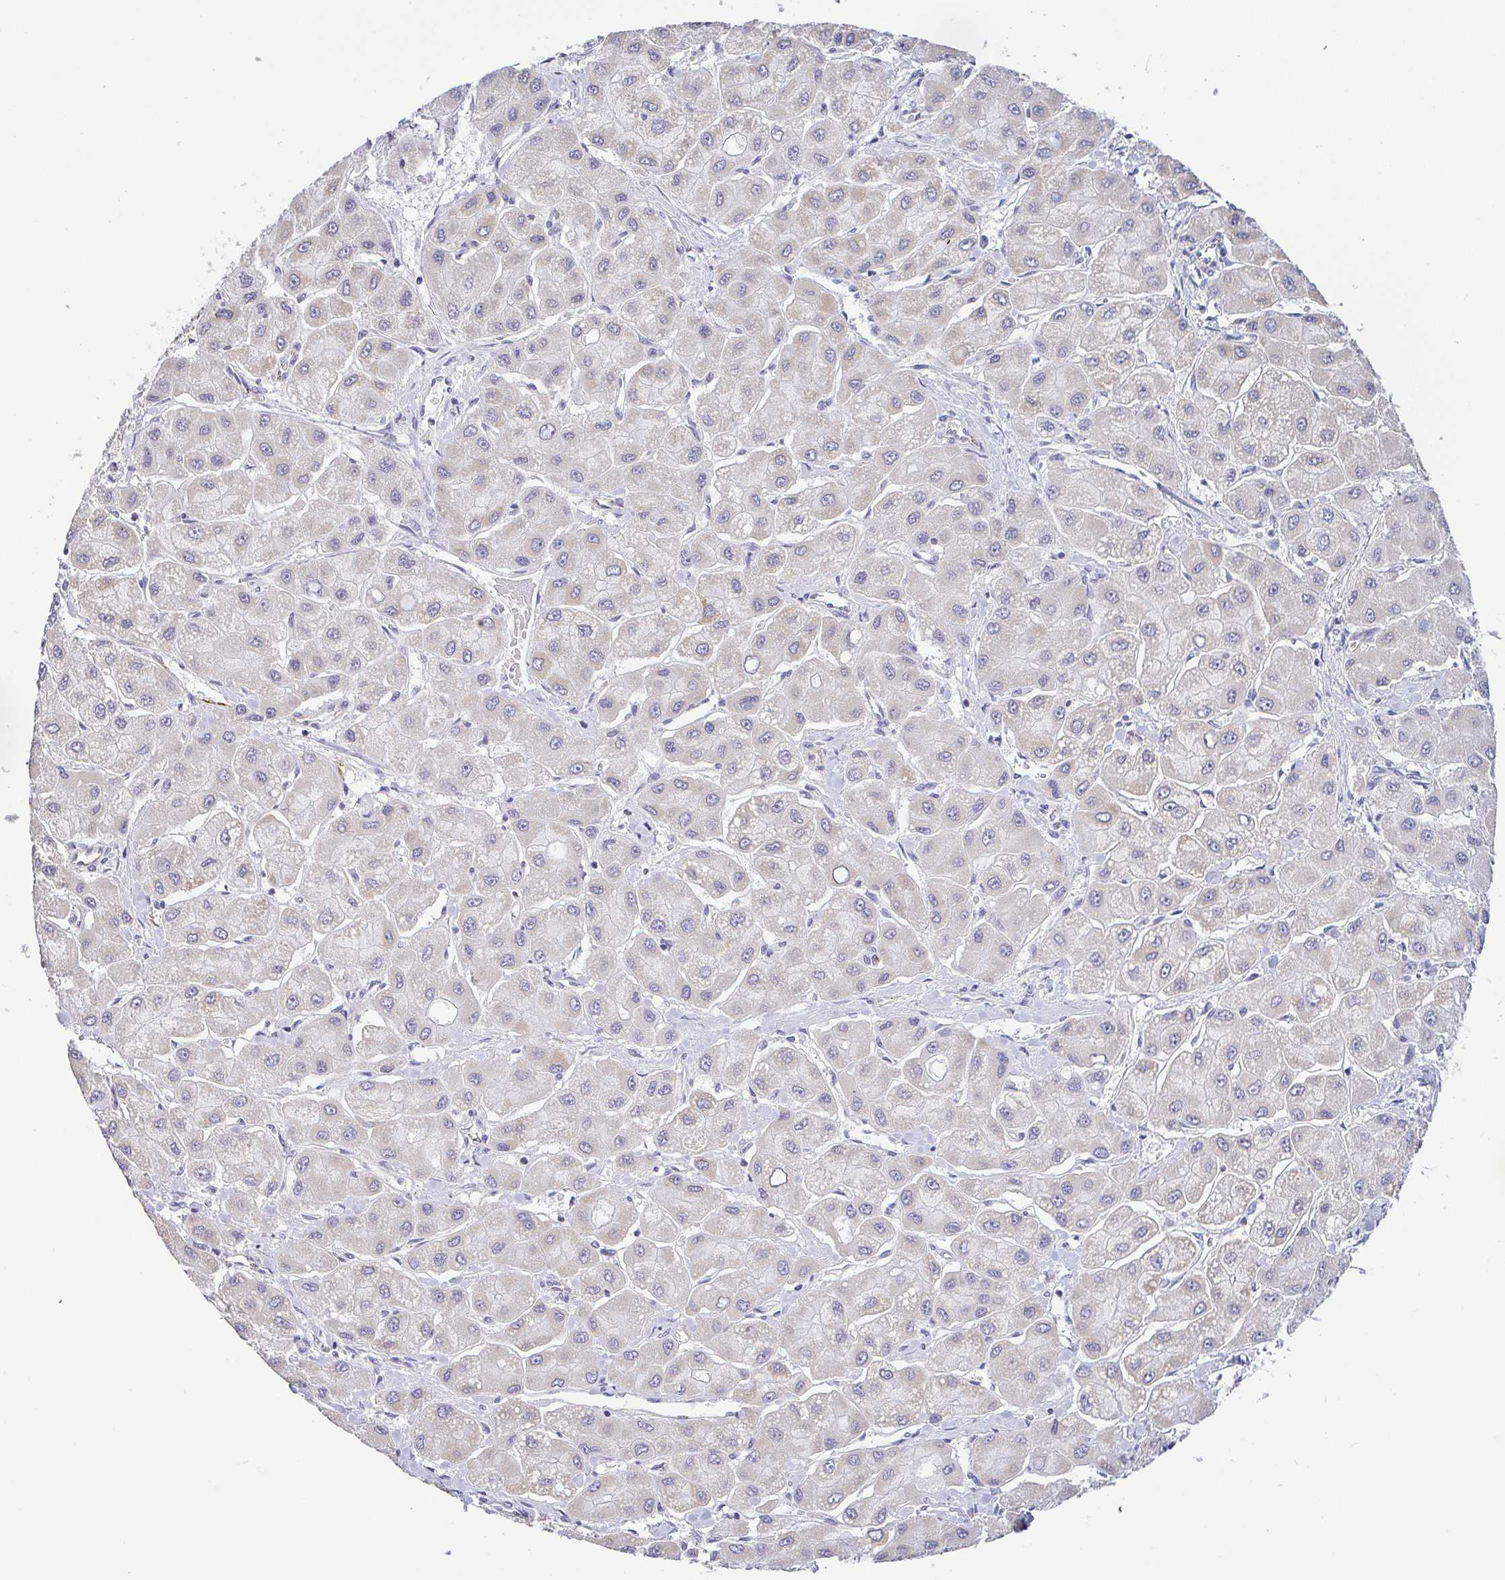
{"staining": {"intensity": "weak", "quantity": "25%-75%", "location": "cytoplasmic/membranous"}, "tissue": "liver cancer", "cell_type": "Tumor cells", "image_type": "cancer", "snomed": [{"axis": "morphology", "description": "Carcinoma, Hepatocellular, NOS"}, {"axis": "topography", "description": "Liver"}], "caption": "Liver hepatocellular carcinoma stained for a protein (brown) demonstrates weak cytoplasmic/membranous positive positivity in approximately 25%-75% of tumor cells.", "gene": "PLCD4", "patient": {"sex": "male", "age": 40}}